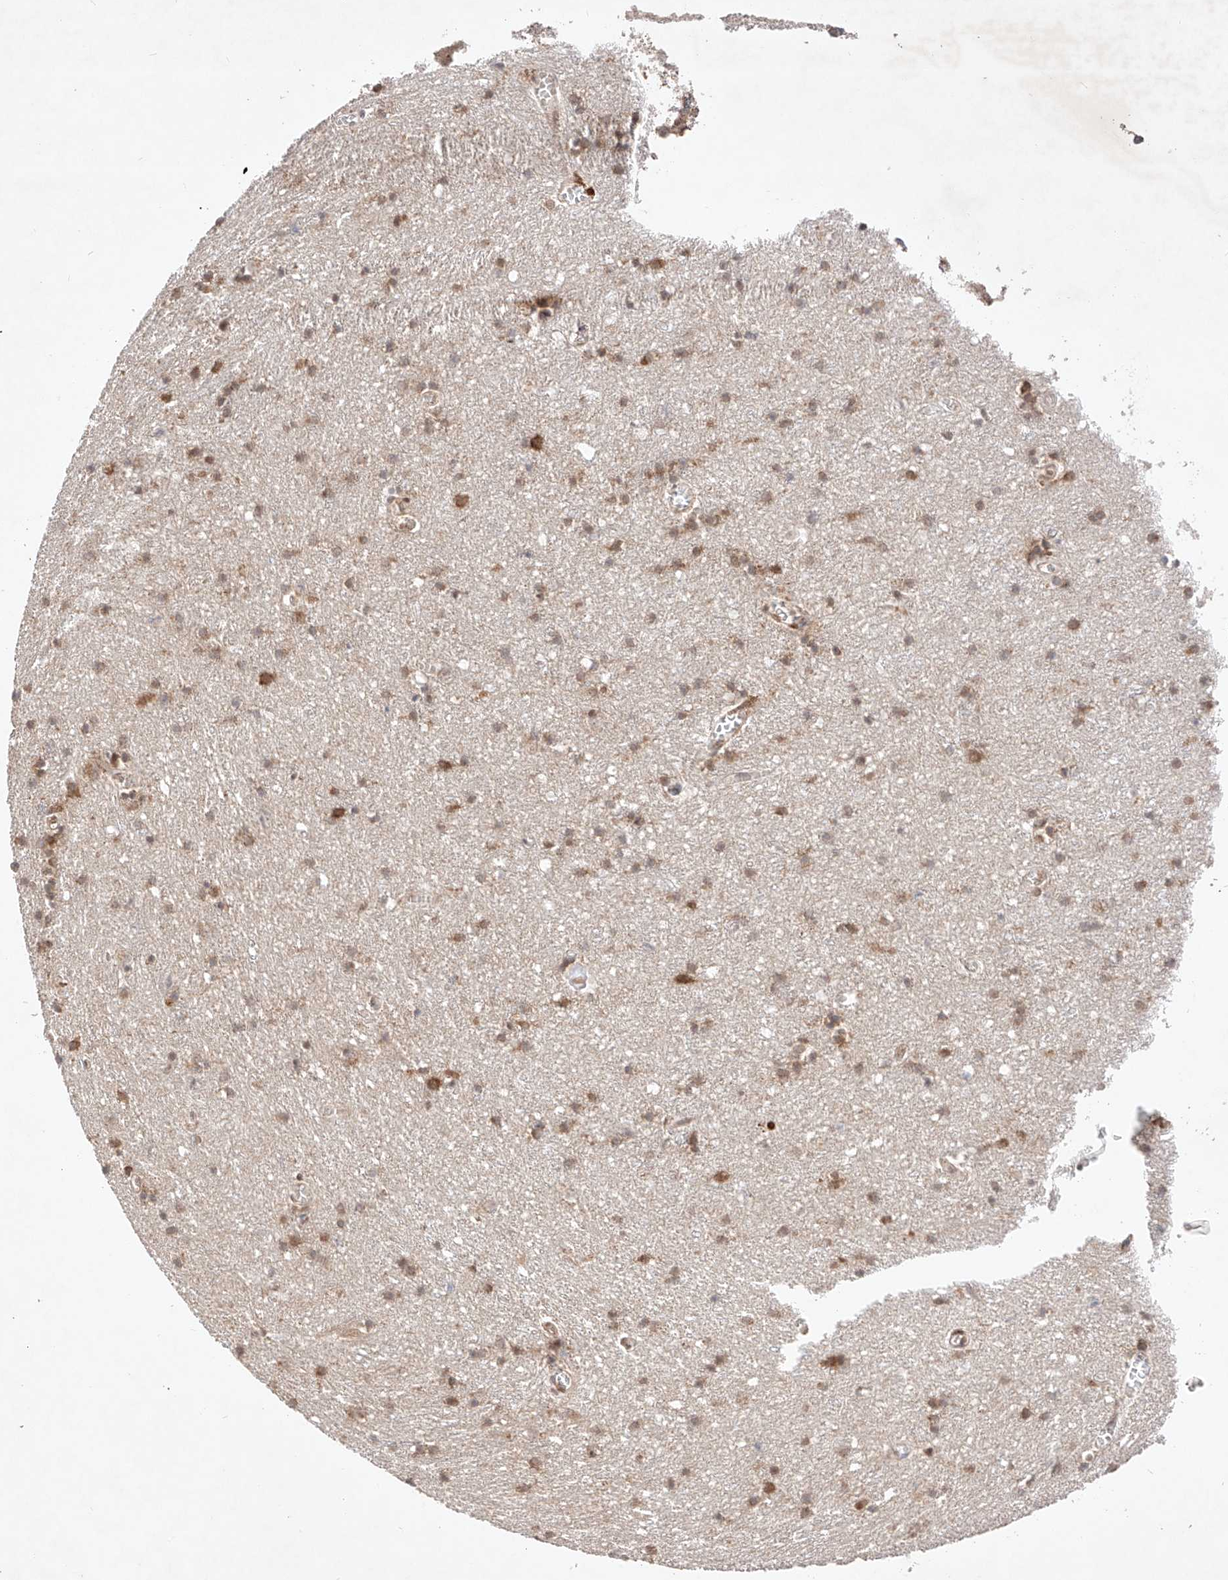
{"staining": {"intensity": "moderate", "quantity": ">75%", "location": "cytoplasmic/membranous"}, "tissue": "cerebral cortex", "cell_type": "Endothelial cells", "image_type": "normal", "snomed": [{"axis": "morphology", "description": "Normal tissue, NOS"}, {"axis": "topography", "description": "Cerebral cortex"}], "caption": "A histopathology image of human cerebral cortex stained for a protein shows moderate cytoplasmic/membranous brown staining in endothelial cells.", "gene": "ZNF124", "patient": {"sex": "female", "age": 64}}